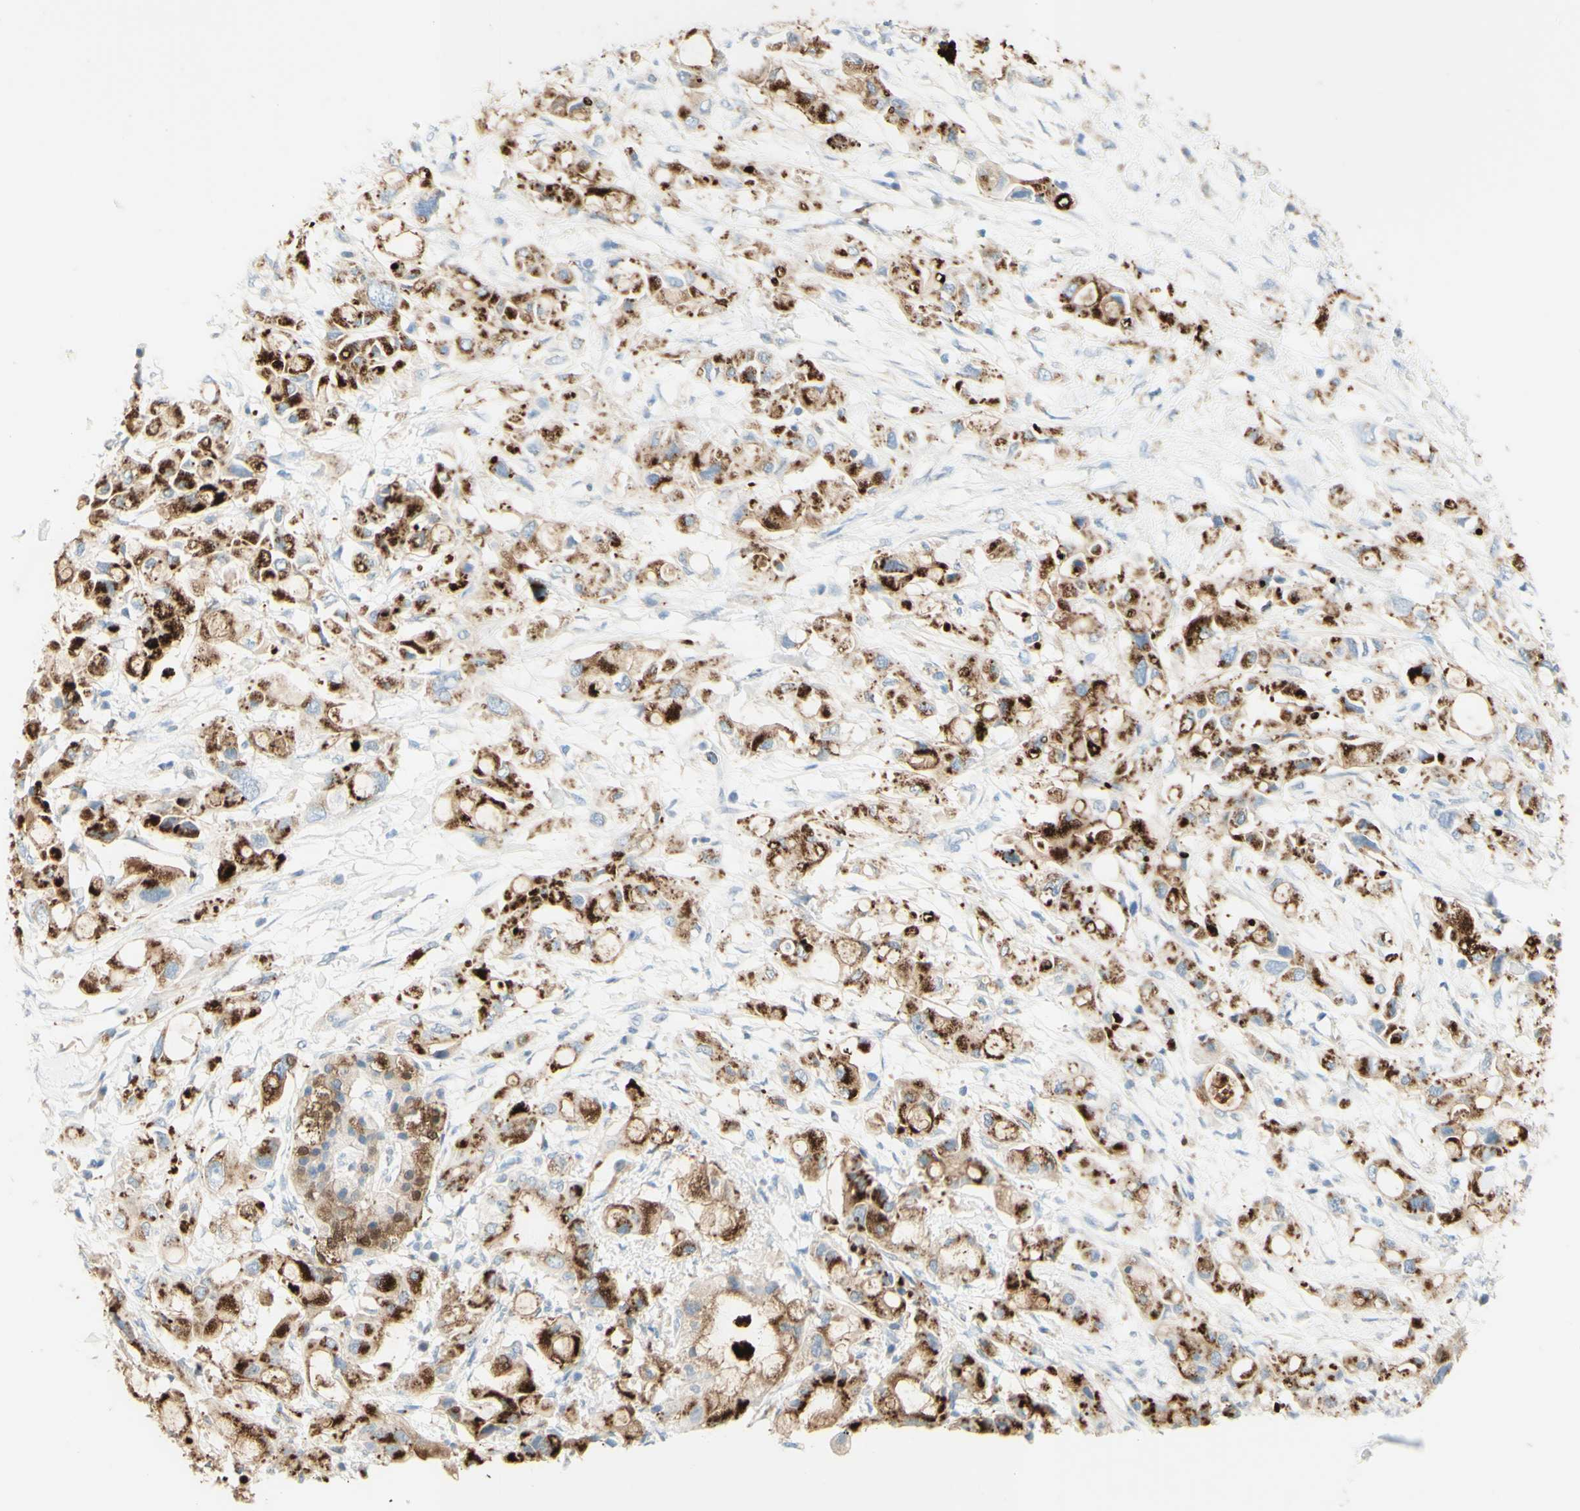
{"staining": {"intensity": "strong", "quantity": "25%-75%", "location": "cytoplasmic/membranous"}, "tissue": "pancreatic cancer", "cell_type": "Tumor cells", "image_type": "cancer", "snomed": [{"axis": "morphology", "description": "Adenocarcinoma, NOS"}, {"axis": "topography", "description": "Pancreas"}], "caption": "Protein expression analysis of human pancreatic adenocarcinoma reveals strong cytoplasmic/membranous staining in about 25%-75% of tumor cells. (IHC, brightfield microscopy, high magnification).", "gene": "TSPAN1", "patient": {"sex": "female", "age": 56}}